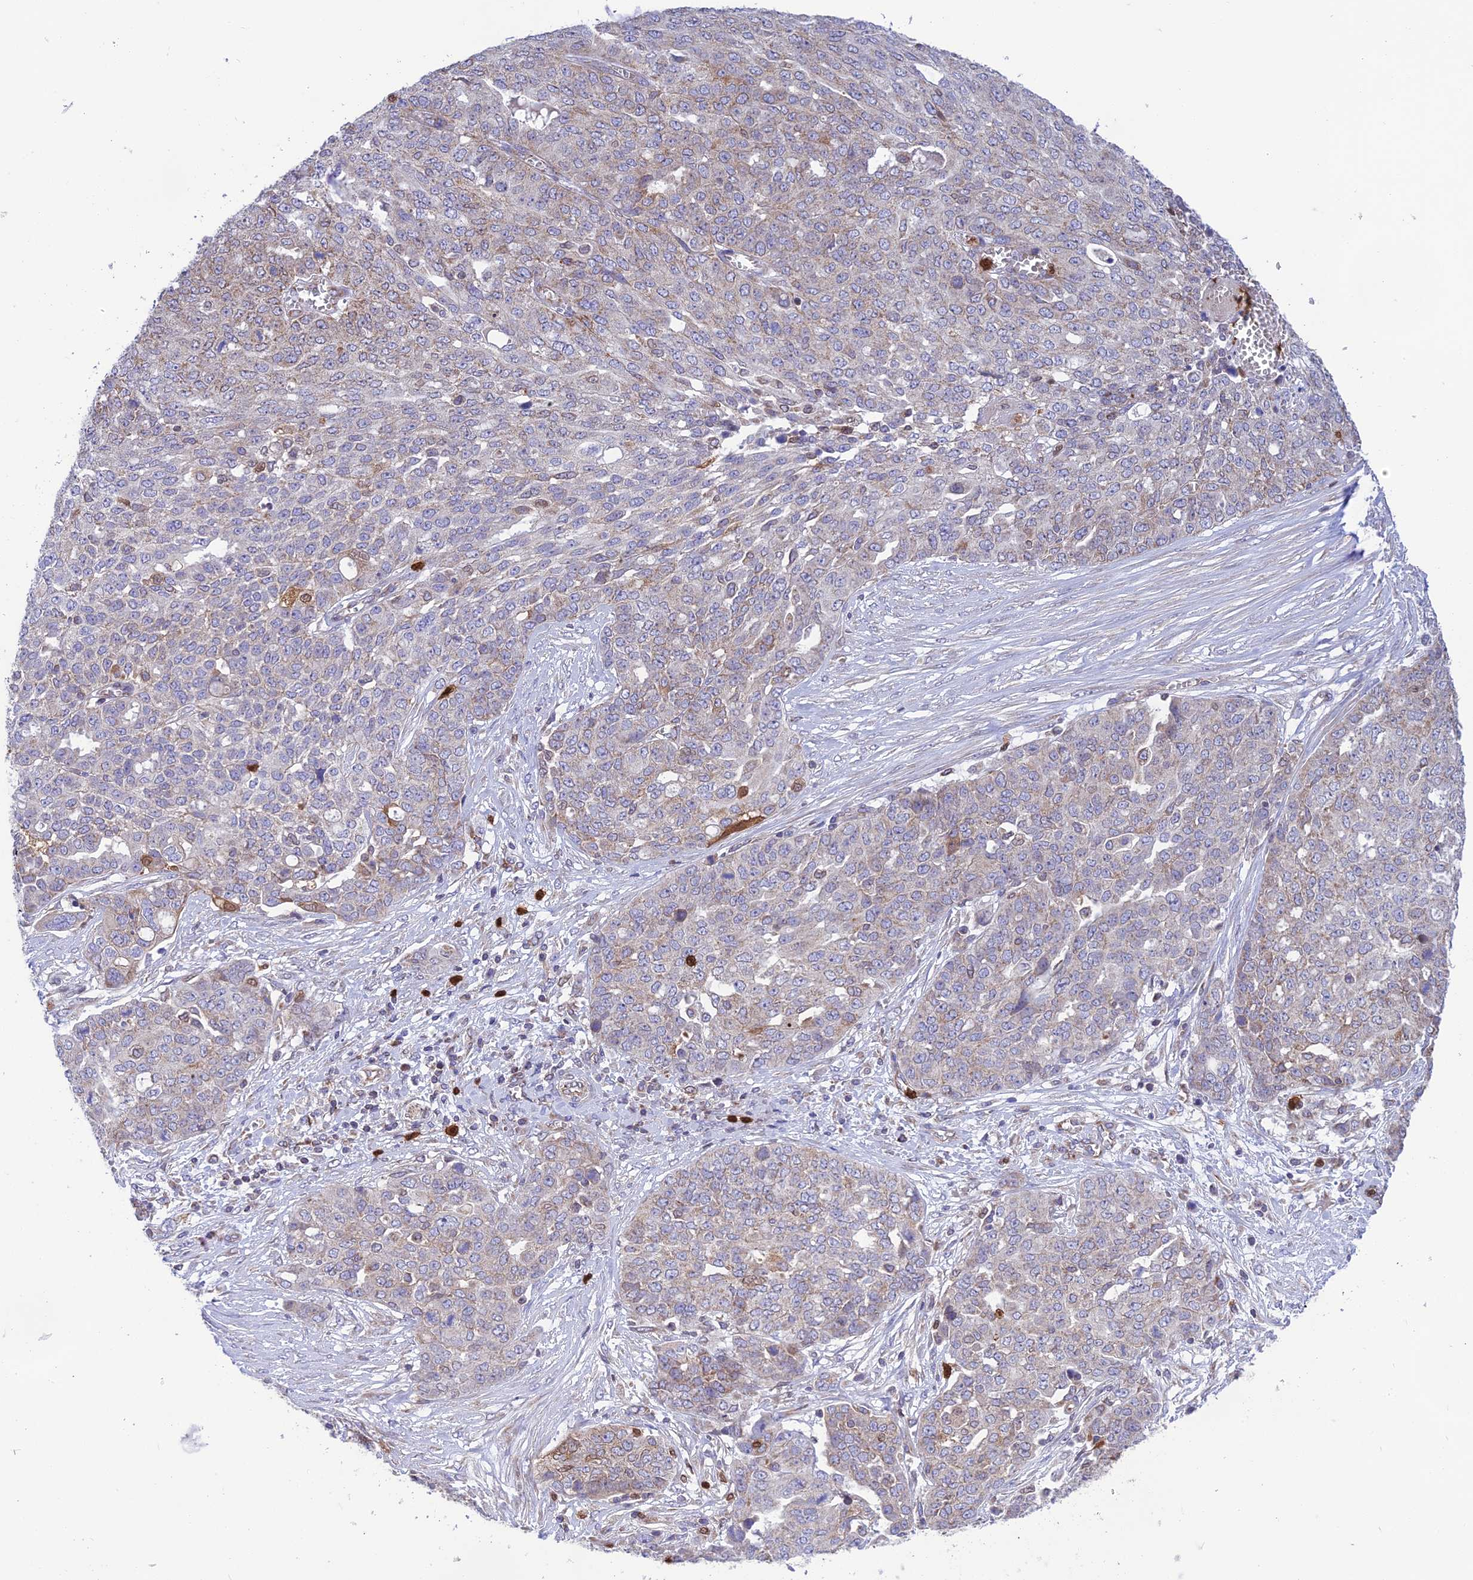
{"staining": {"intensity": "weak", "quantity": "25%-75%", "location": "cytoplasmic/membranous"}, "tissue": "ovarian cancer", "cell_type": "Tumor cells", "image_type": "cancer", "snomed": [{"axis": "morphology", "description": "Cystadenocarcinoma, serous, NOS"}, {"axis": "topography", "description": "Soft tissue"}, {"axis": "topography", "description": "Ovary"}], "caption": "A high-resolution photomicrograph shows IHC staining of ovarian serous cystadenocarcinoma, which reveals weak cytoplasmic/membranous staining in about 25%-75% of tumor cells. (brown staining indicates protein expression, while blue staining denotes nuclei).", "gene": "PKHD1L1", "patient": {"sex": "female", "age": 57}}